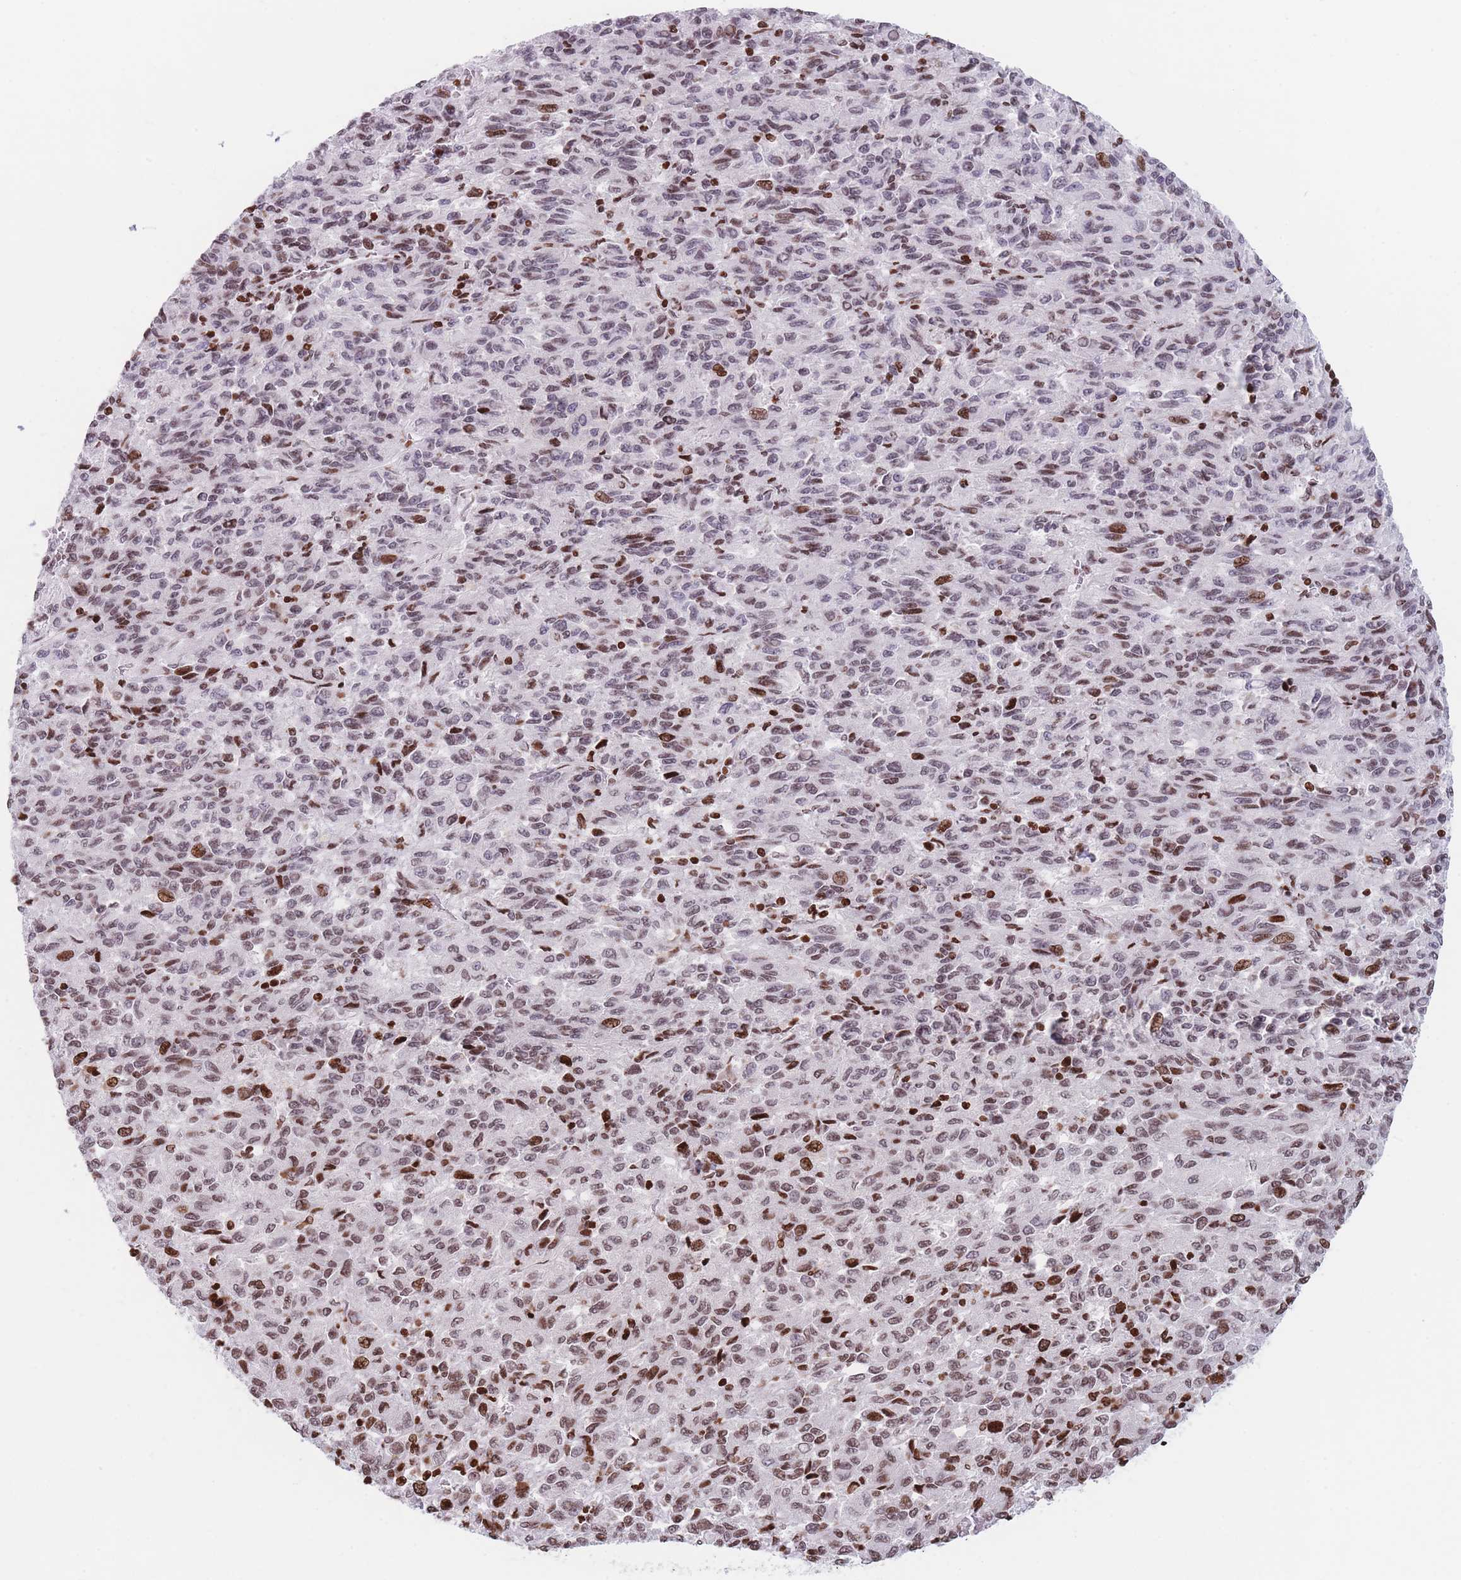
{"staining": {"intensity": "moderate", "quantity": "25%-75%", "location": "nuclear"}, "tissue": "melanoma", "cell_type": "Tumor cells", "image_type": "cancer", "snomed": [{"axis": "morphology", "description": "Malignant melanoma, Metastatic site"}, {"axis": "topography", "description": "Lung"}], "caption": "Malignant melanoma (metastatic site) was stained to show a protein in brown. There is medium levels of moderate nuclear staining in about 25%-75% of tumor cells.", "gene": "AK9", "patient": {"sex": "male", "age": 64}}